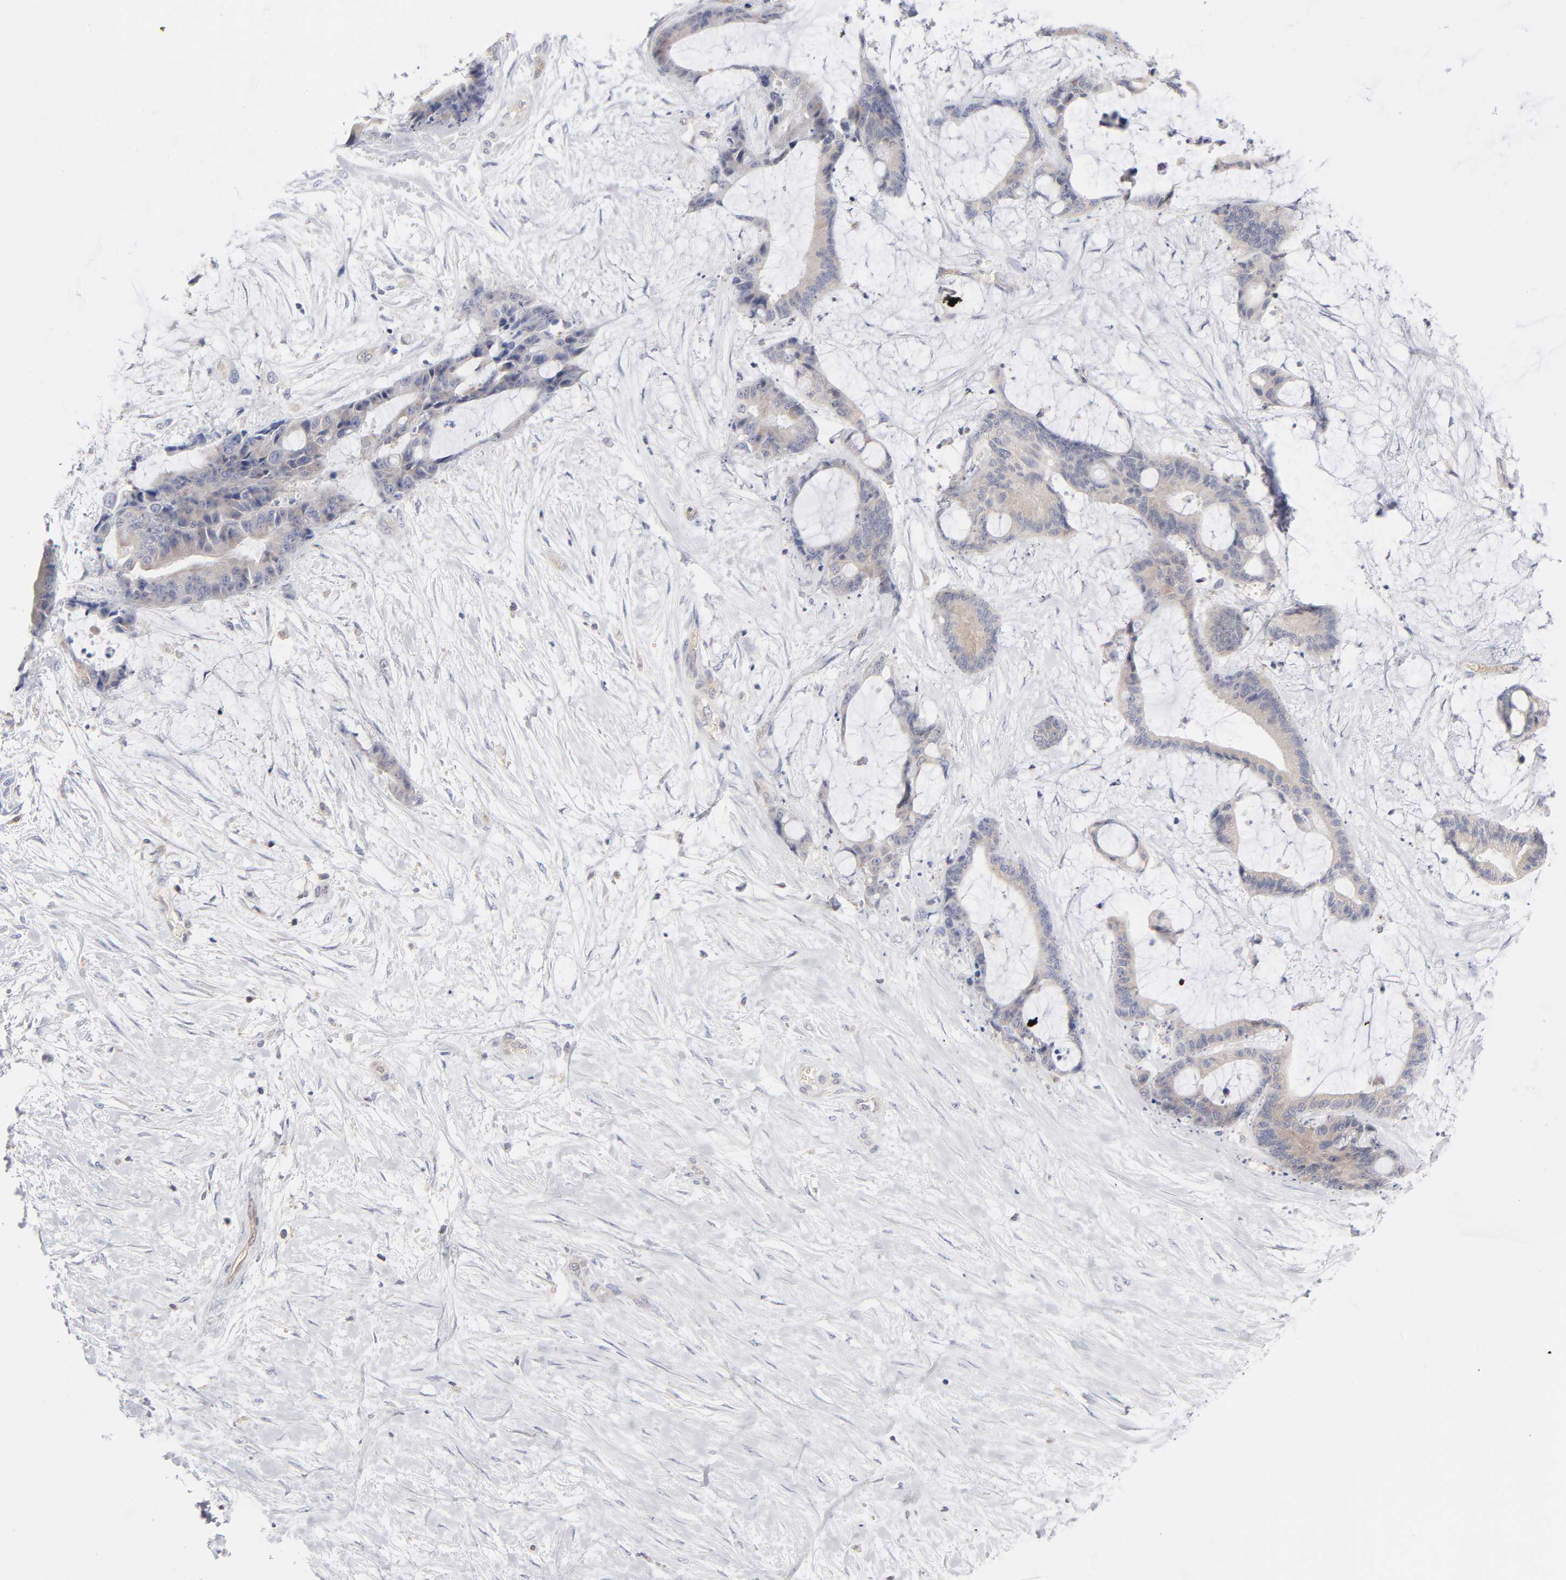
{"staining": {"intensity": "weak", "quantity": ">75%", "location": "cytoplasmic/membranous"}, "tissue": "liver cancer", "cell_type": "Tumor cells", "image_type": "cancer", "snomed": [{"axis": "morphology", "description": "Cholangiocarcinoma"}, {"axis": "topography", "description": "Liver"}], "caption": "Protein staining shows weak cytoplasmic/membranous expression in about >75% of tumor cells in liver cholangiocarcinoma.", "gene": "ARRB1", "patient": {"sex": "female", "age": 73}}